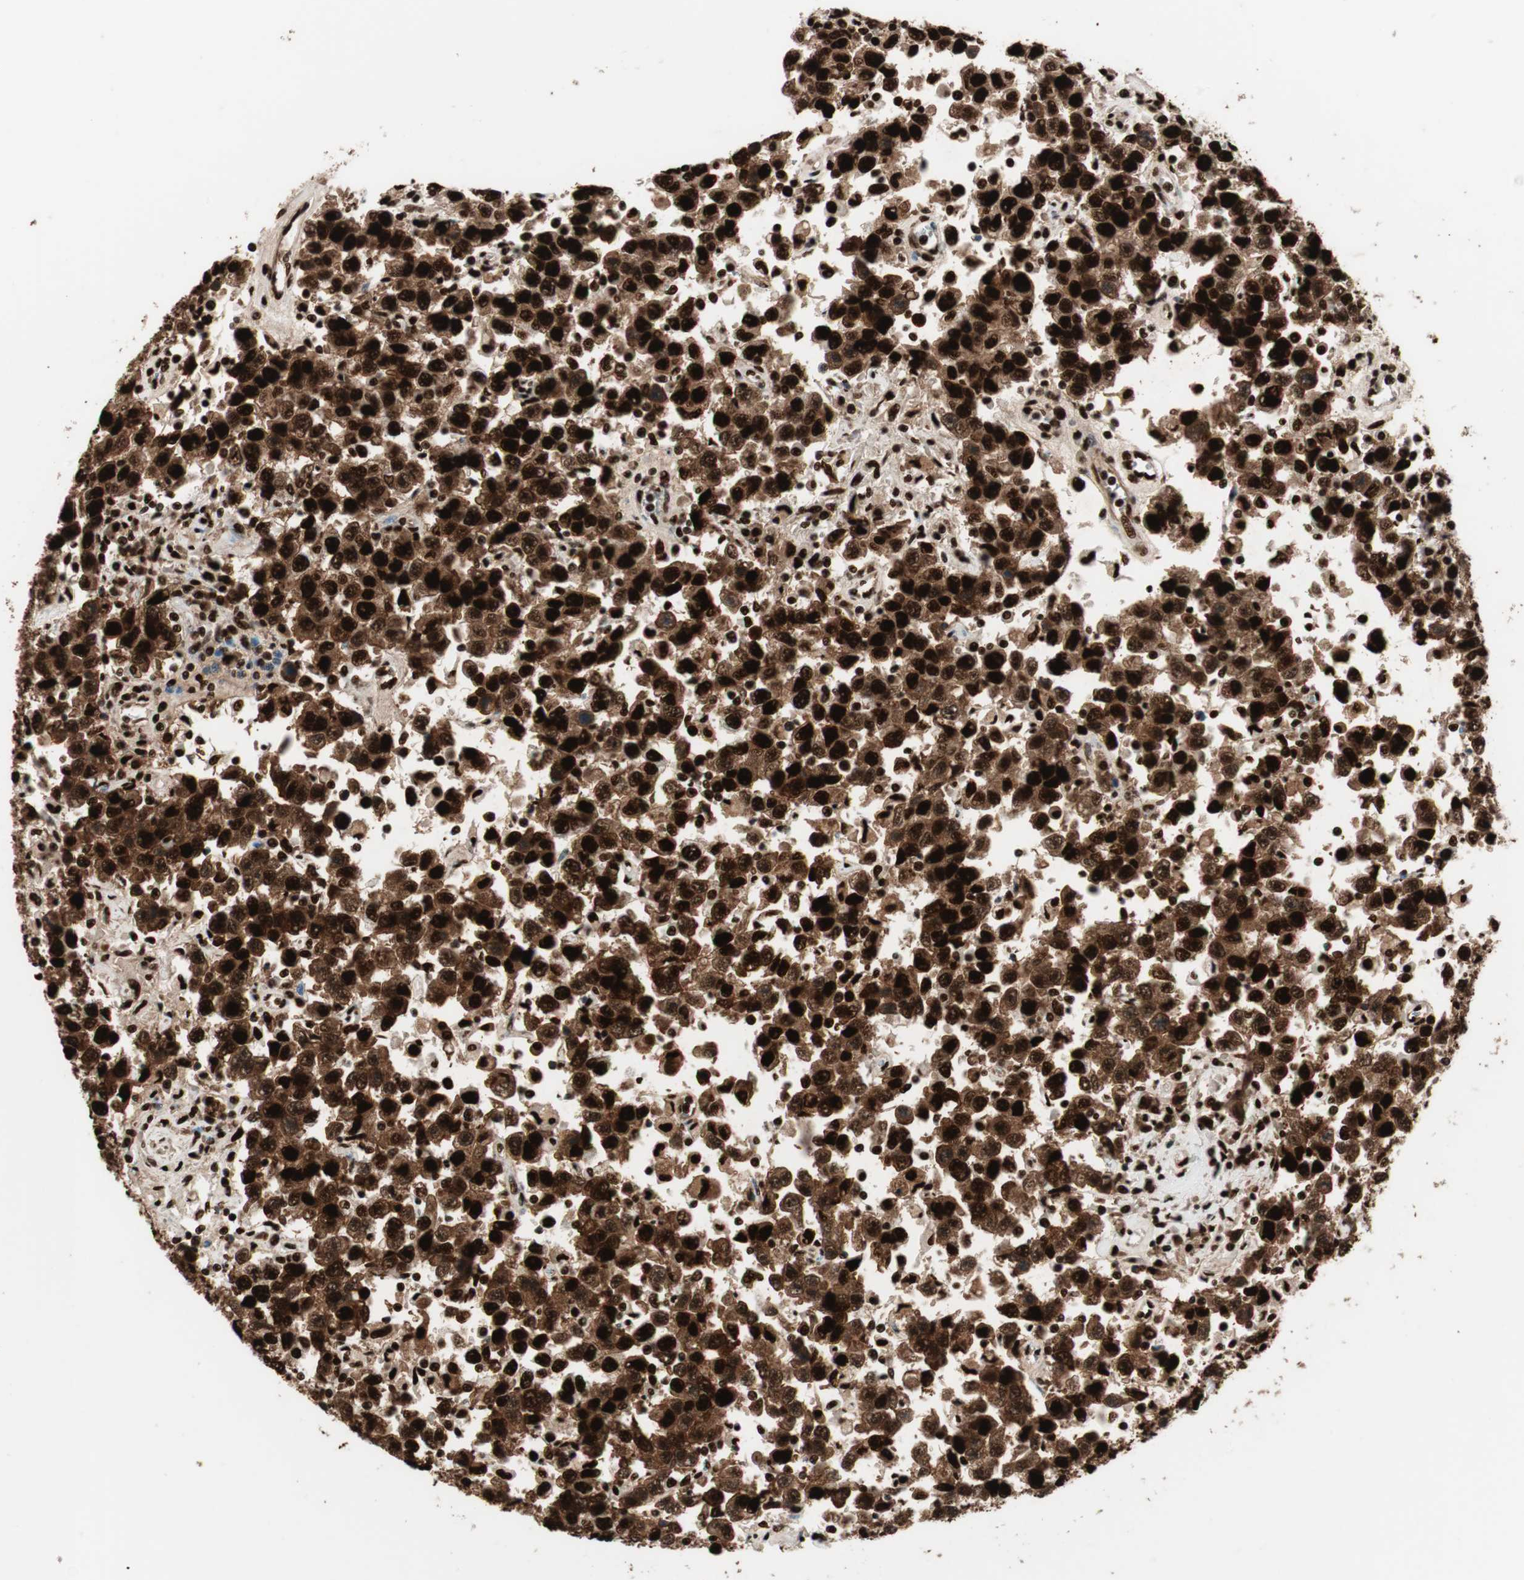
{"staining": {"intensity": "strong", "quantity": ">75%", "location": "cytoplasmic/membranous,nuclear"}, "tissue": "testis cancer", "cell_type": "Tumor cells", "image_type": "cancer", "snomed": [{"axis": "morphology", "description": "Seminoma, NOS"}, {"axis": "topography", "description": "Testis"}], "caption": "The micrograph exhibits immunohistochemical staining of testis cancer. There is strong cytoplasmic/membranous and nuclear staining is appreciated in approximately >75% of tumor cells.", "gene": "PSME3", "patient": {"sex": "male", "age": 41}}